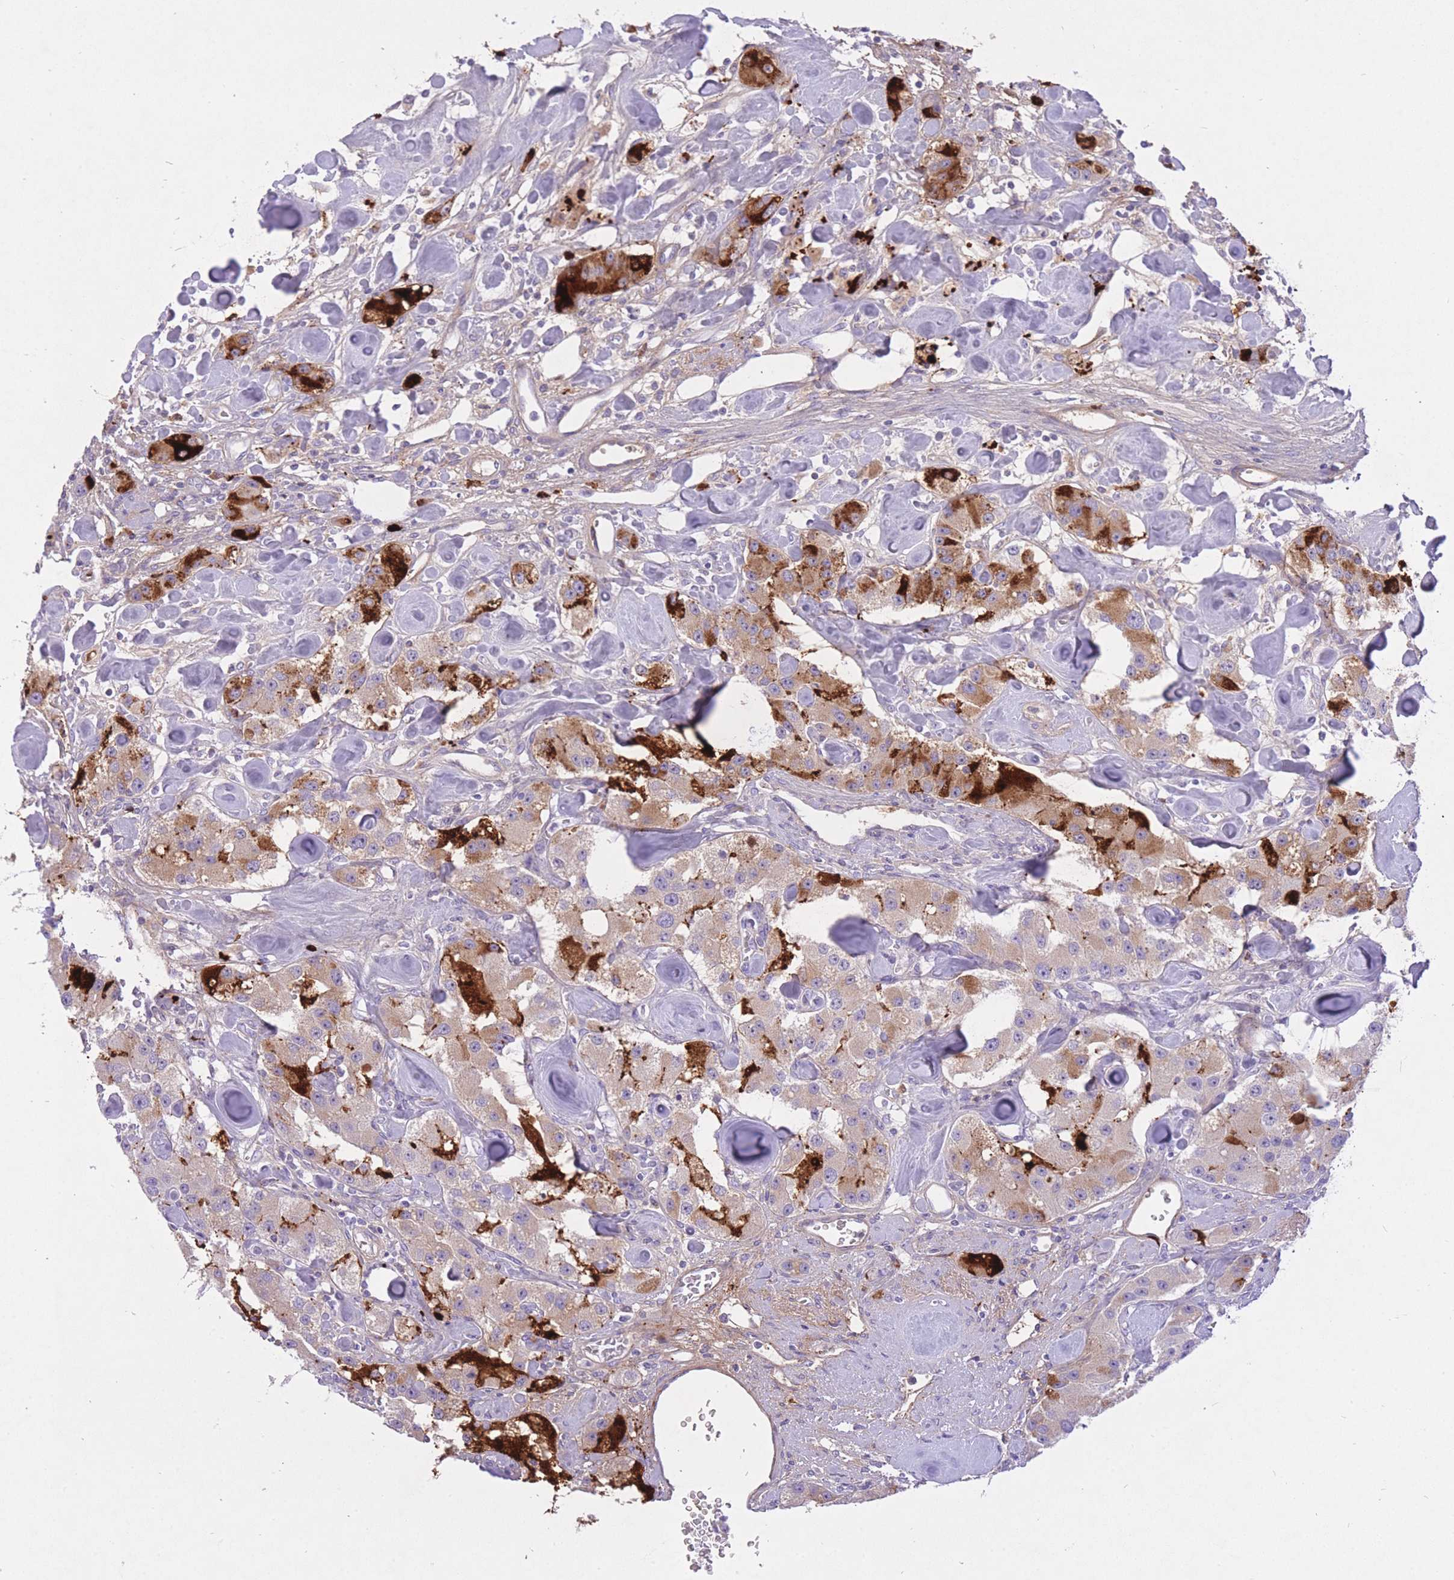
{"staining": {"intensity": "strong", "quantity": "<25%", "location": "cytoplasmic/membranous"}, "tissue": "carcinoid", "cell_type": "Tumor cells", "image_type": "cancer", "snomed": [{"axis": "morphology", "description": "Carcinoid, malignant, NOS"}, {"axis": "topography", "description": "Pancreas"}], "caption": "This histopathology image displays immunohistochemistry (IHC) staining of carcinoid, with medium strong cytoplasmic/membranous staining in about <25% of tumor cells.", "gene": "HRG", "patient": {"sex": "male", "age": 41}}